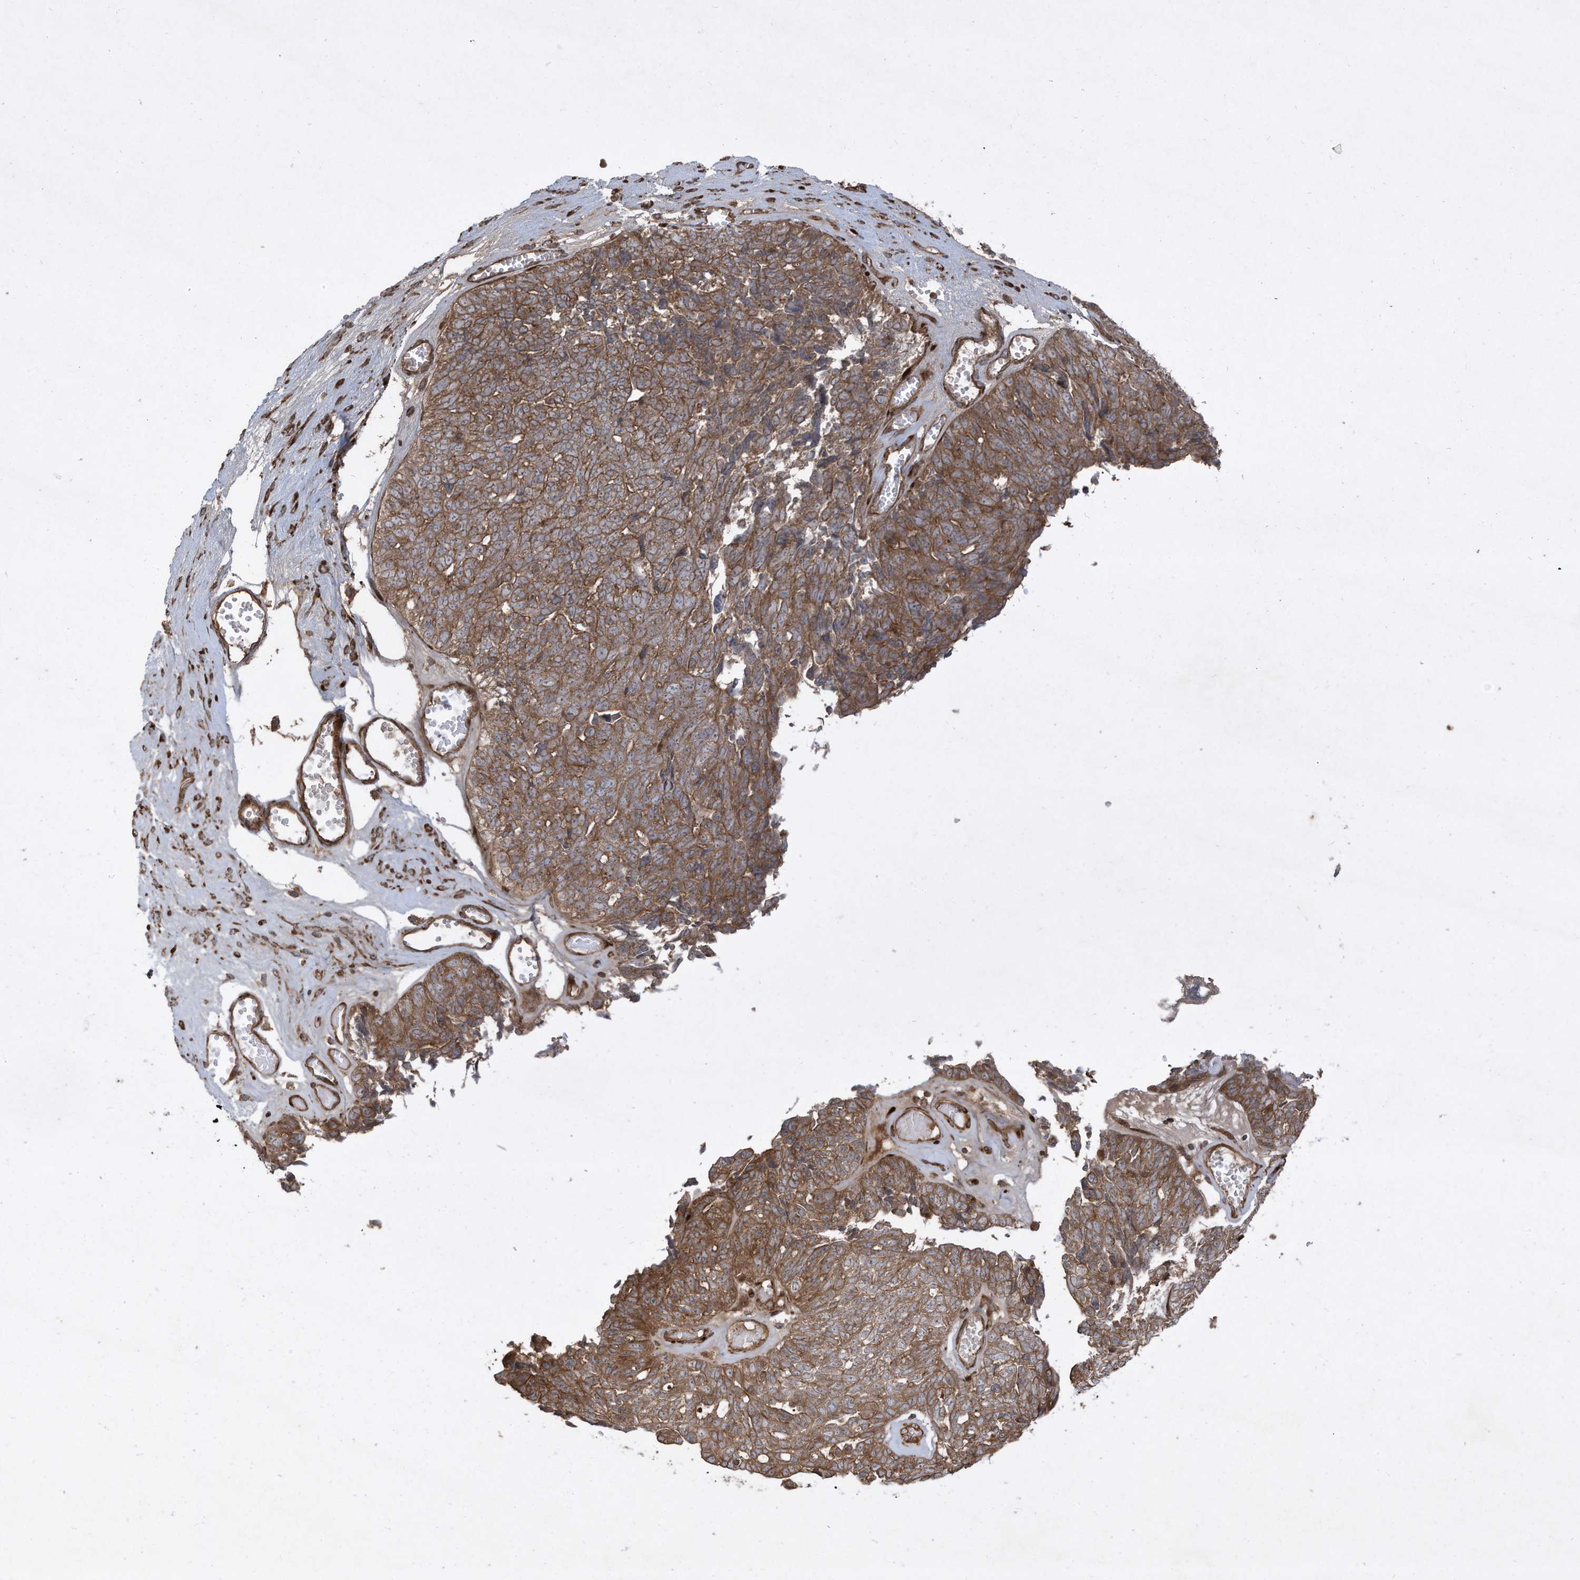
{"staining": {"intensity": "moderate", "quantity": ">75%", "location": "cytoplasmic/membranous"}, "tissue": "ovarian cancer", "cell_type": "Tumor cells", "image_type": "cancer", "snomed": [{"axis": "morphology", "description": "Cystadenocarcinoma, serous, NOS"}, {"axis": "topography", "description": "Ovary"}], "caption": "DAB immunohistochemical staining of ovarian serous cystadenocarcinoma reveals moderate cytoplasmic/membranous protein positivity in approximately >75% of tumor cells. The staining was performed using DAB, with brown indicating positive protein expression. Nuclei are stained blue with hematoxylin.", "gene": "DDIT4", "patient": {"sex": "female", "age": 79}}